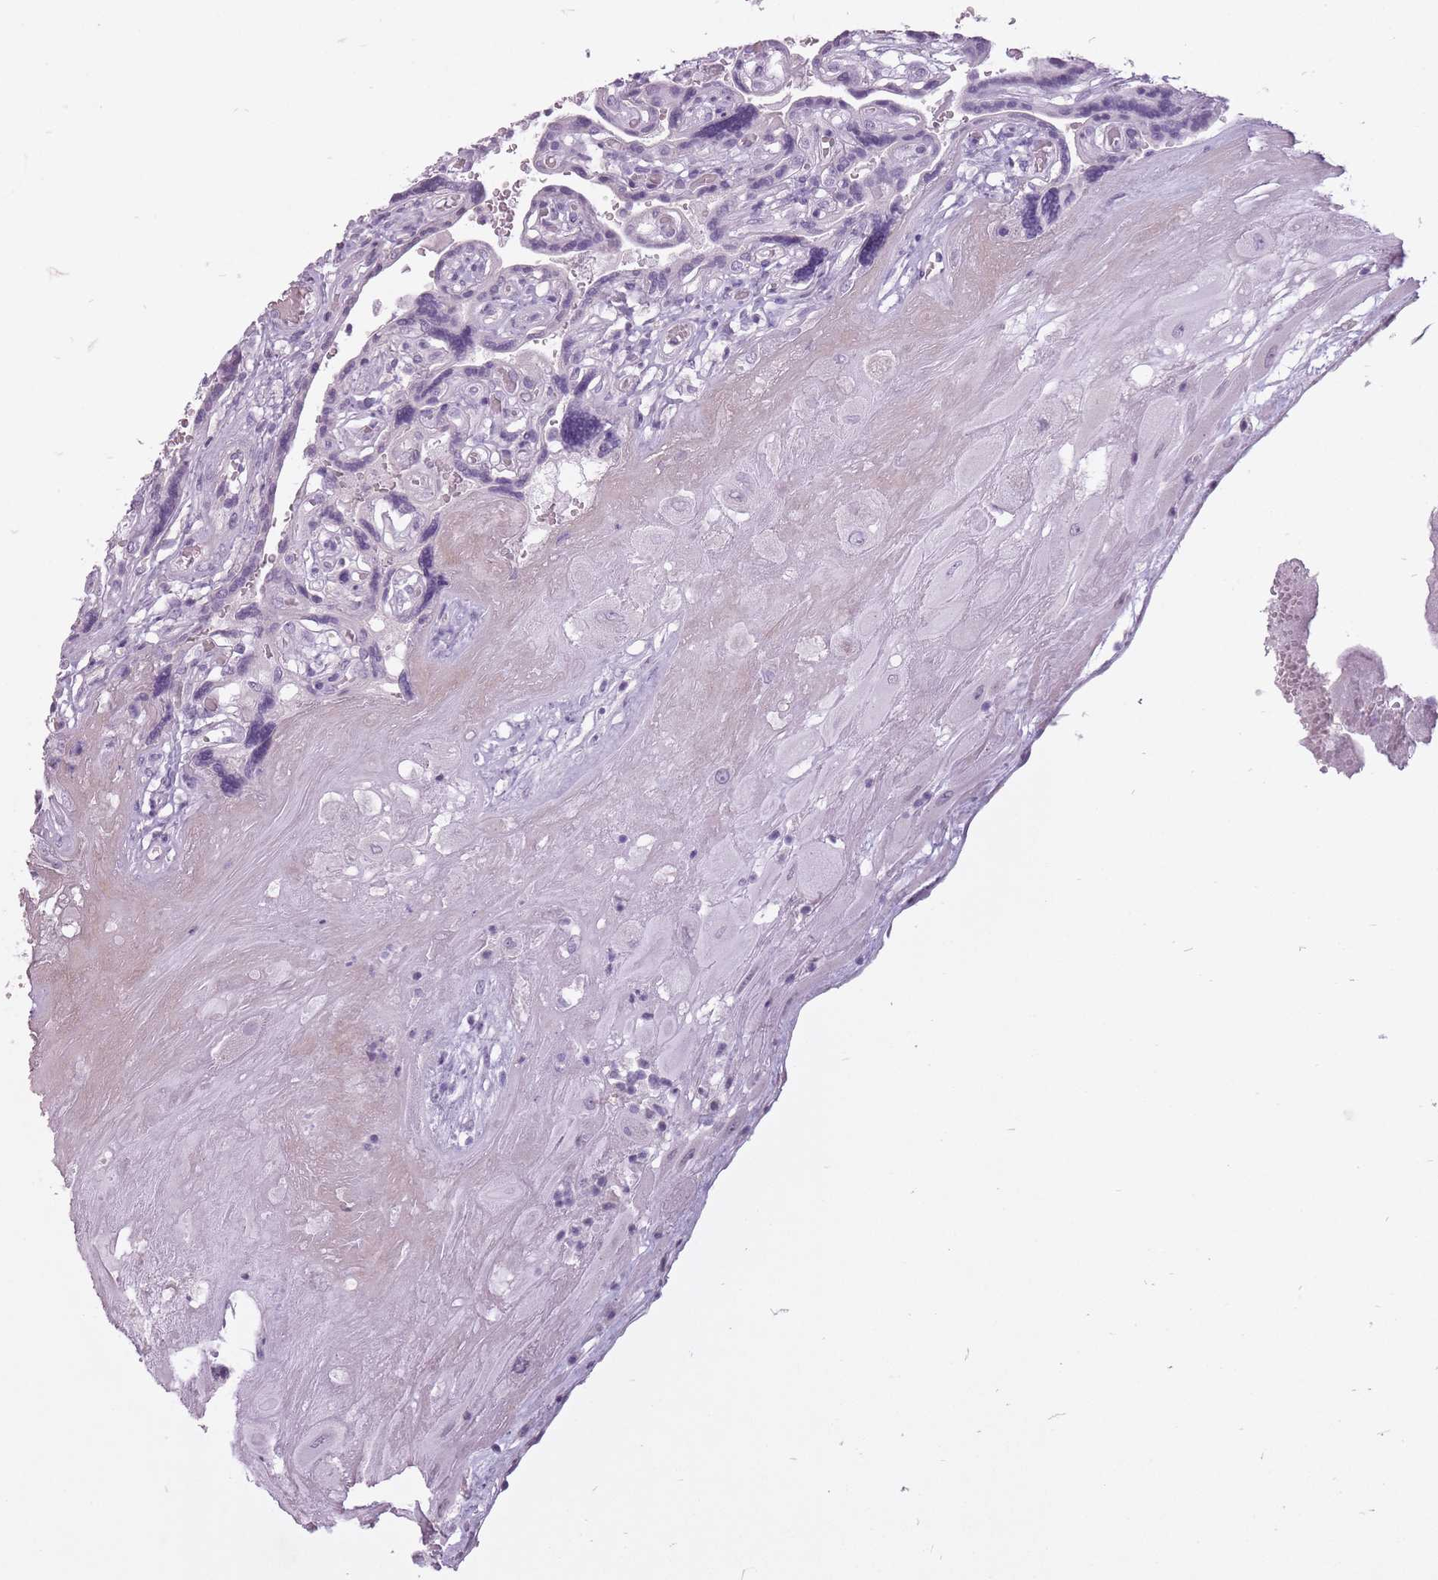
{"staining": {"intensity": "negative", "quantity": "none", "location": "none"}, "tissue": "placenta", "cell_type": "Decidual cells", "image_type": "normal", "snomed": [{"axis": "morphology", "description": "Normal tissue, NOS"}, {"axis": "topography", "description": "Placenta"}], "caption": "Human placenta stained for a protein using immunohistochemistry exhibits no positivity in decidual cells.", "gene": "RFX4", "patient": {"sex": "female", "age": 32}}